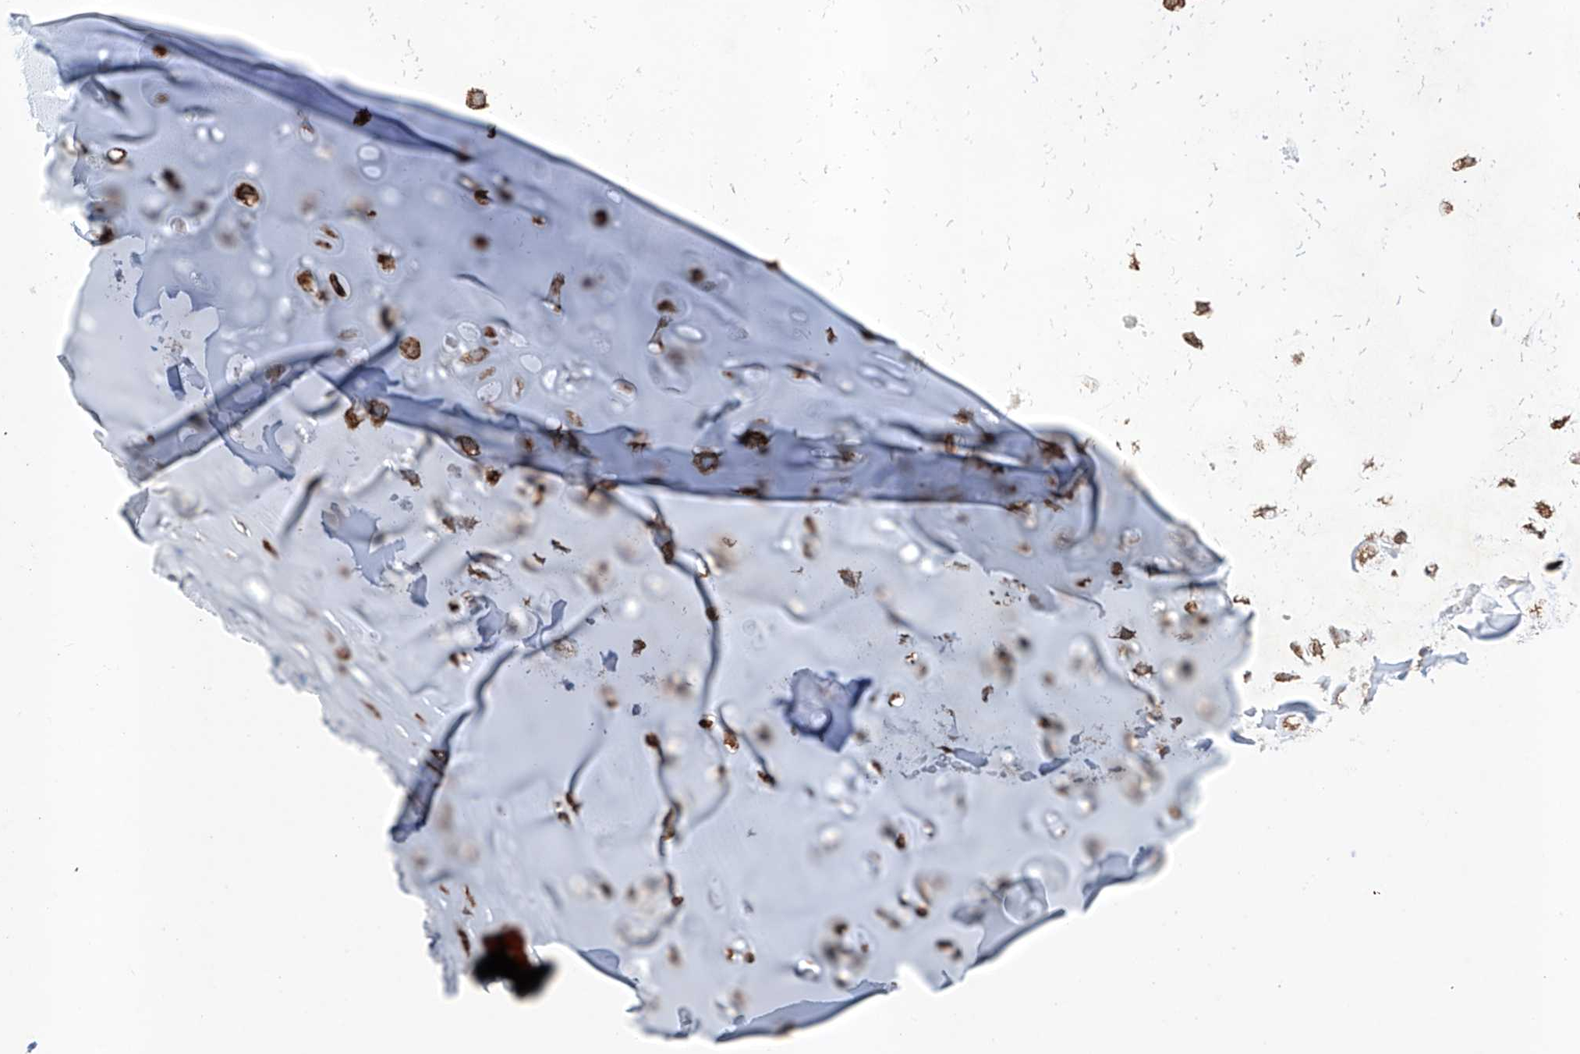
{"staining": {"intensity": "negative", "quantity": "none", "location": "none"}, "tissue": "adipose tissue", "cell_type": "Adipocytes", "image_type": "normal", "snomed": [{"axis": "morphology", "description": "Normal tissue, NOS"}, {"axis": "morphology", "description": "Basal cell carcinoma"}, {"axis": "topography", "description": "Cartilage tissue"}, {"axis": "topography", "description": "Nasopharynx"}, {"axis": "topography", "description": "Oral tissue"}], "caption": "An IHC photomicrograph of normal adipose tissue is shown. There is no staining in adipocytes of adipose tissue. (IHC, brightfield microscopy, high magnification).", "gene": "TIMM23", "patient": {"sex": "female", "age": 77}}